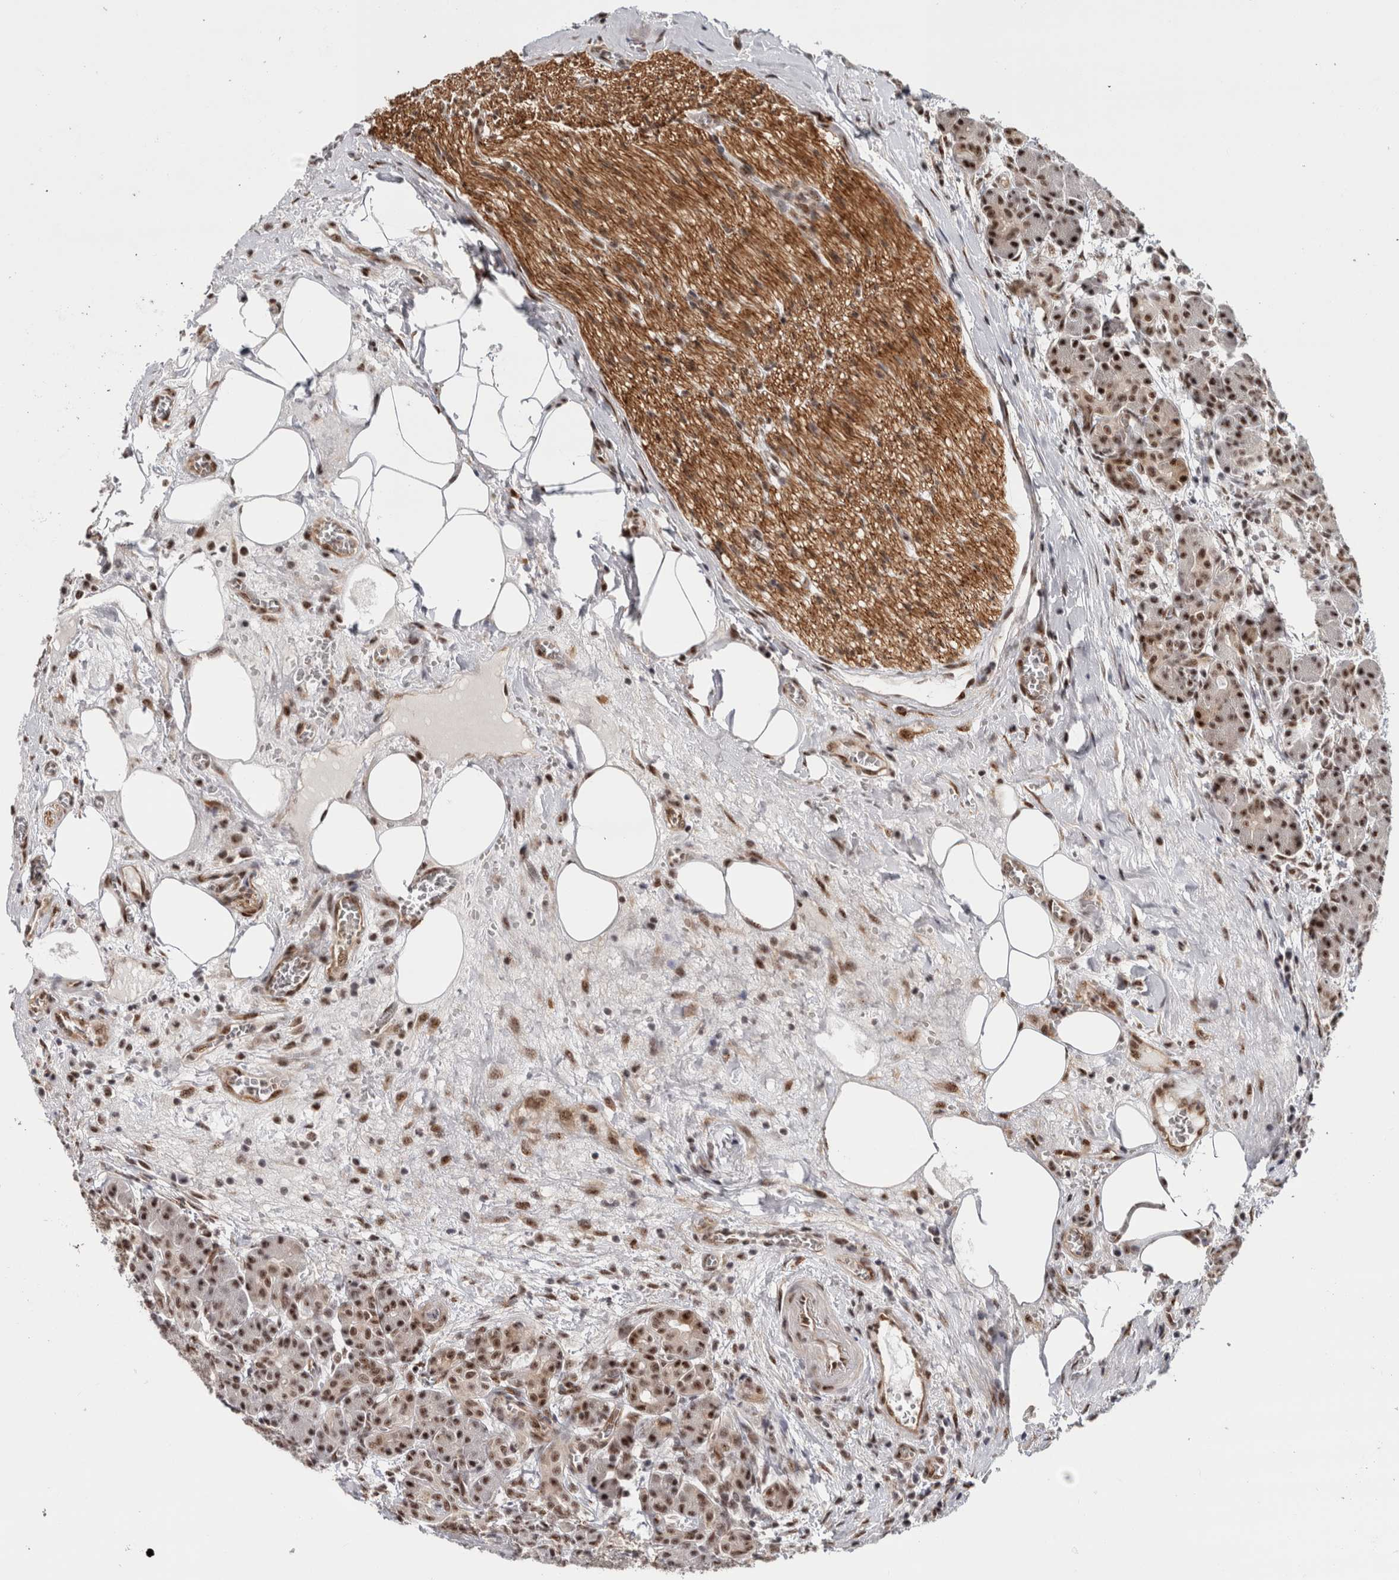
{"staining": {"intensity": "strong", "quantity": ">75%", "location": "cytoplasmic/membranous,nuclear"}, "tissue": "pancreas", "cell_type": "Exocrine glandular cells", "image_type": "normal", "snomed": [{"axis": "morphology", "description": "Normal tissue, NOS"}, {"axis": "topography", "description": "Pancreas"}], "caption": "The immunohistochemical stain labels strong cytoplasmic/membranous,nuclear staining in exocrine glandular cells of normal pancreas. The staining was performed using DAB (3,3'-diaminobenzidine), with brown indicating positive protein expression. Nuclei are stained blue with hematoxylin.", "gene": "MKNK1", "patient": {"sex": "male", "age": 63}}